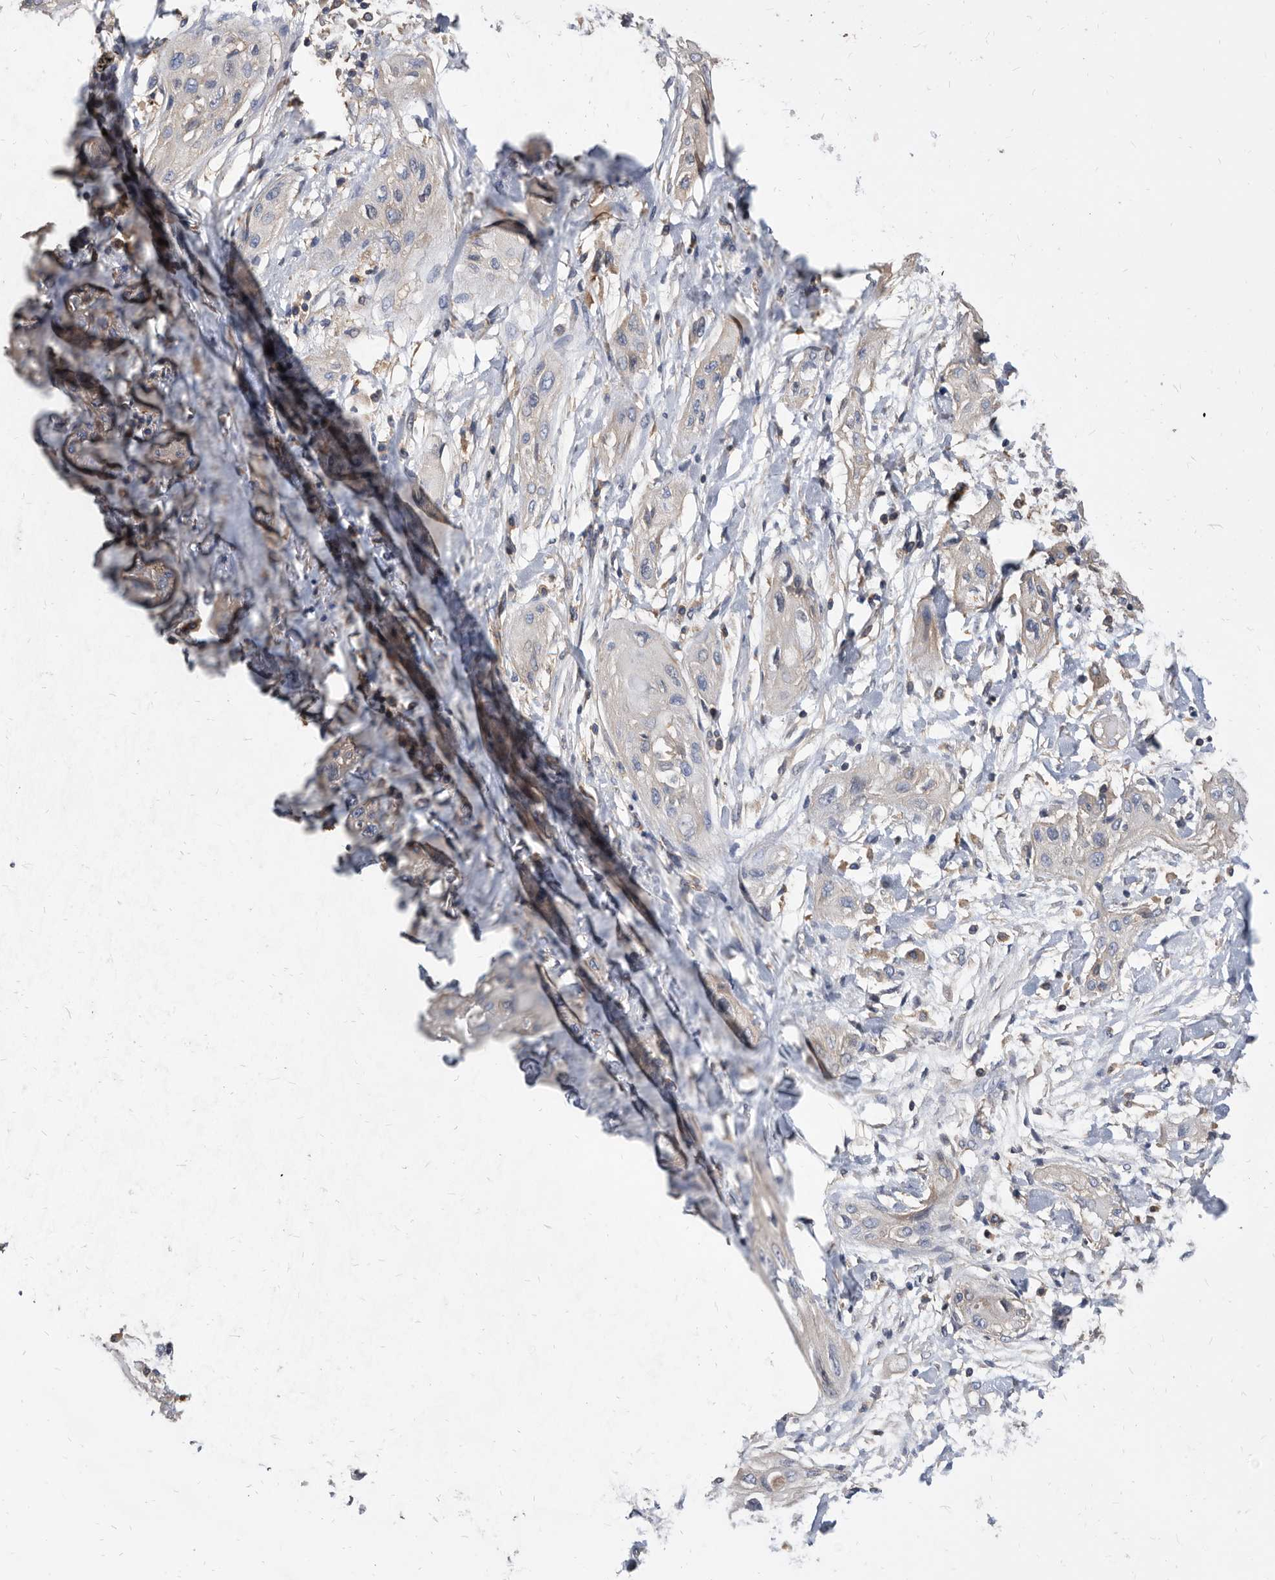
{"staining": {"intensity": "weak", "quantity": "<25%", "location": "cytoplasmic/membranous"}, "tissue": "lung cancer", "cell_type": "Tumor cells", "image_type": "cancer", "snomed": [{"axis": "morphology", "description": "Squamous cell carcinoma, NOS"}, {"axis": "topography", "description": "Lung"}], "caption": "Immunohistochemical staining of lung cancer demonstrates no significant staining in tumor cells. The staining was performed using DAB to visualize the protein expression in brown, while the nuclei were stained in blue with hematoxylin (Magnification: 20x).", "gene": "APEH", "patient": {"sex": "female", "age": 47}}